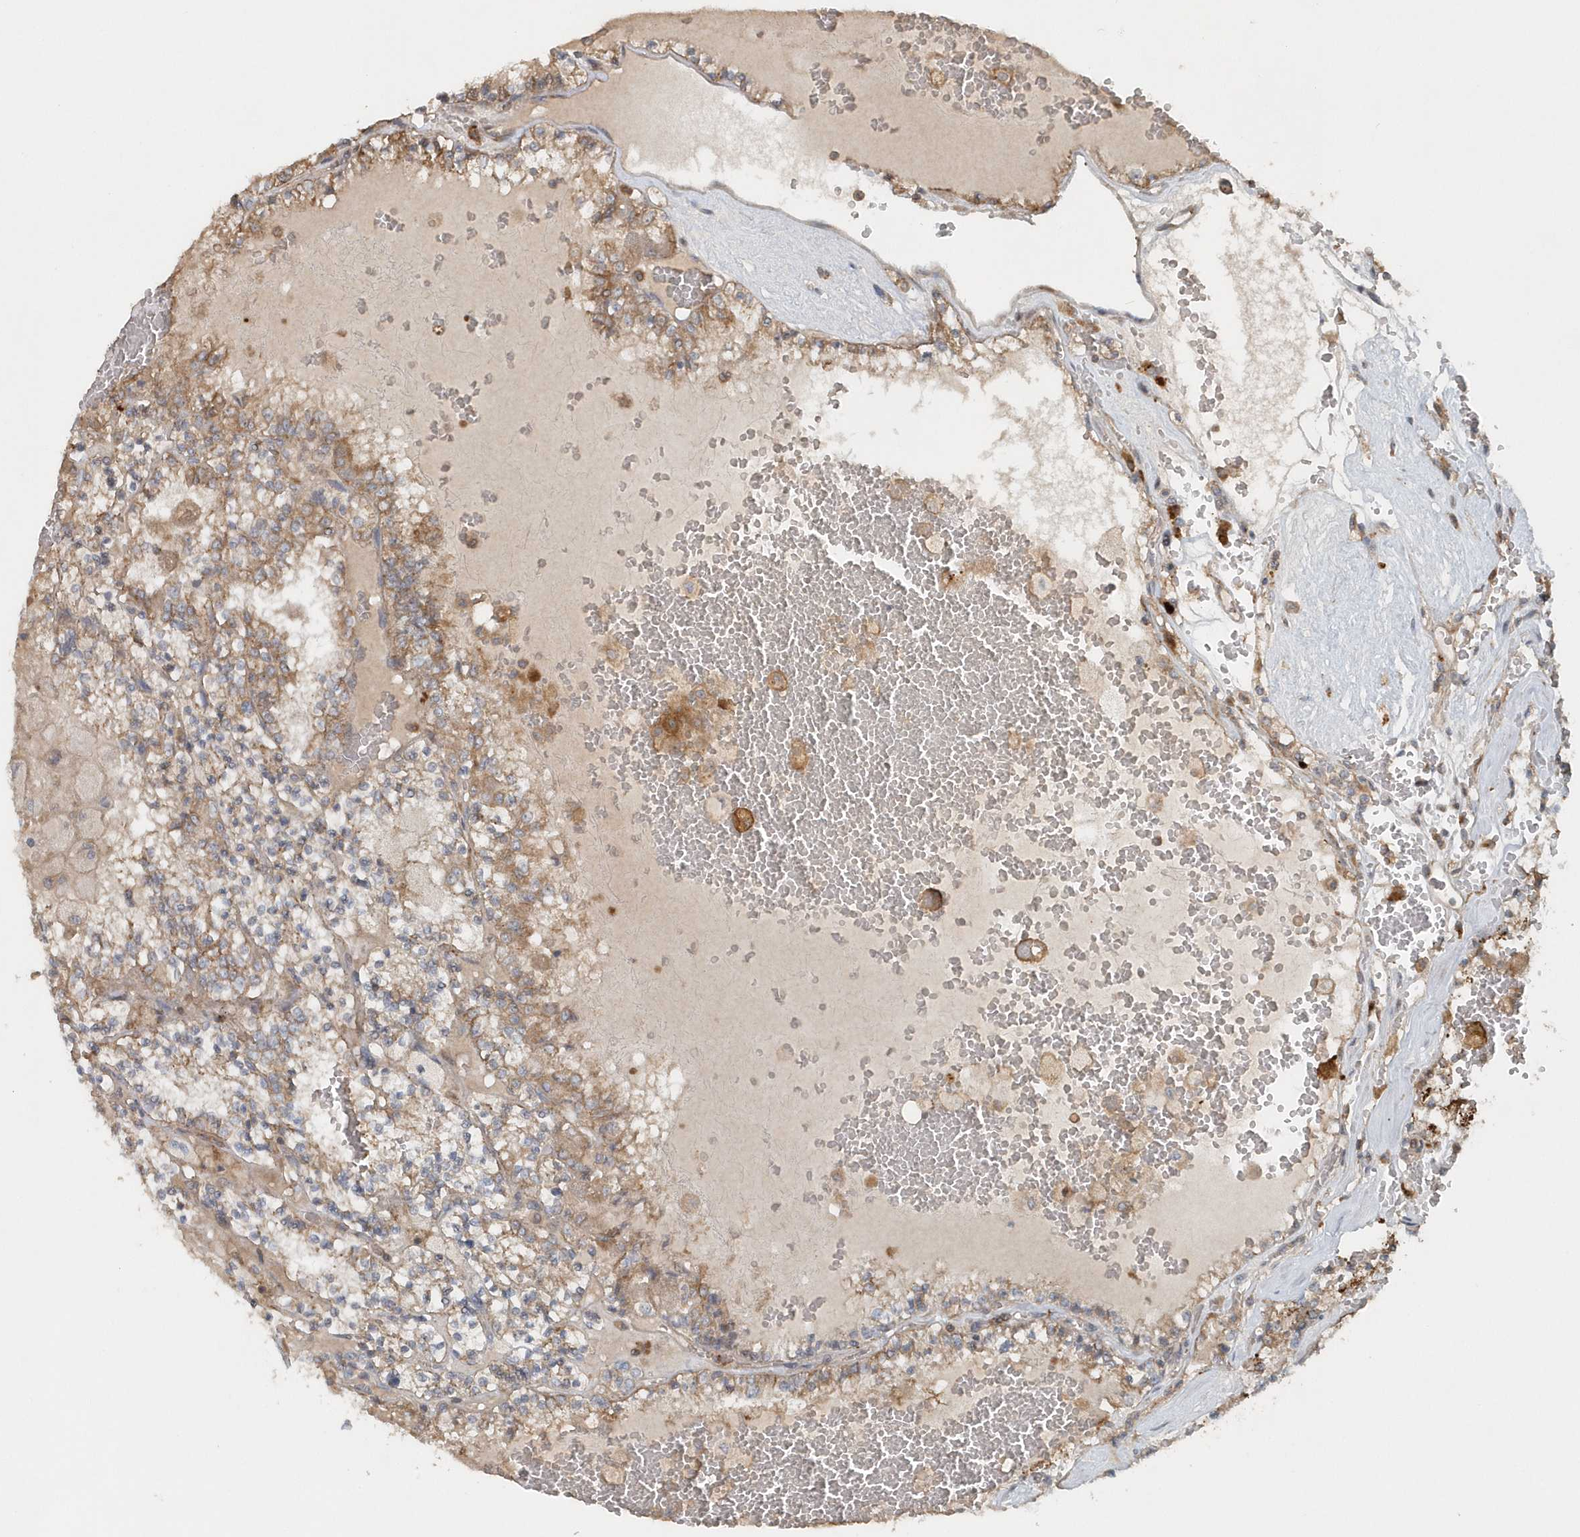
{"staining": {"intensity": "weak", "quantity": ">75%", "location": "cytoplasmic/membranous"}, "tissue": "renal cancer", "cell_type": "Tumor cells", "image_type": "cancer", "snomed": [{"axis": "morphology", "description": "Adenocarcinoma, NOS"}, {"axis": "topography", "description": "Kidney"}], "caption": "Protein staining of adenocarcinoma (renal) tissue displays weak cytoplasmic/membranous expression in approximately >75% of tumor cells.", "gene": "MMUT", "patient": {"sex": "female", "age": 56}}